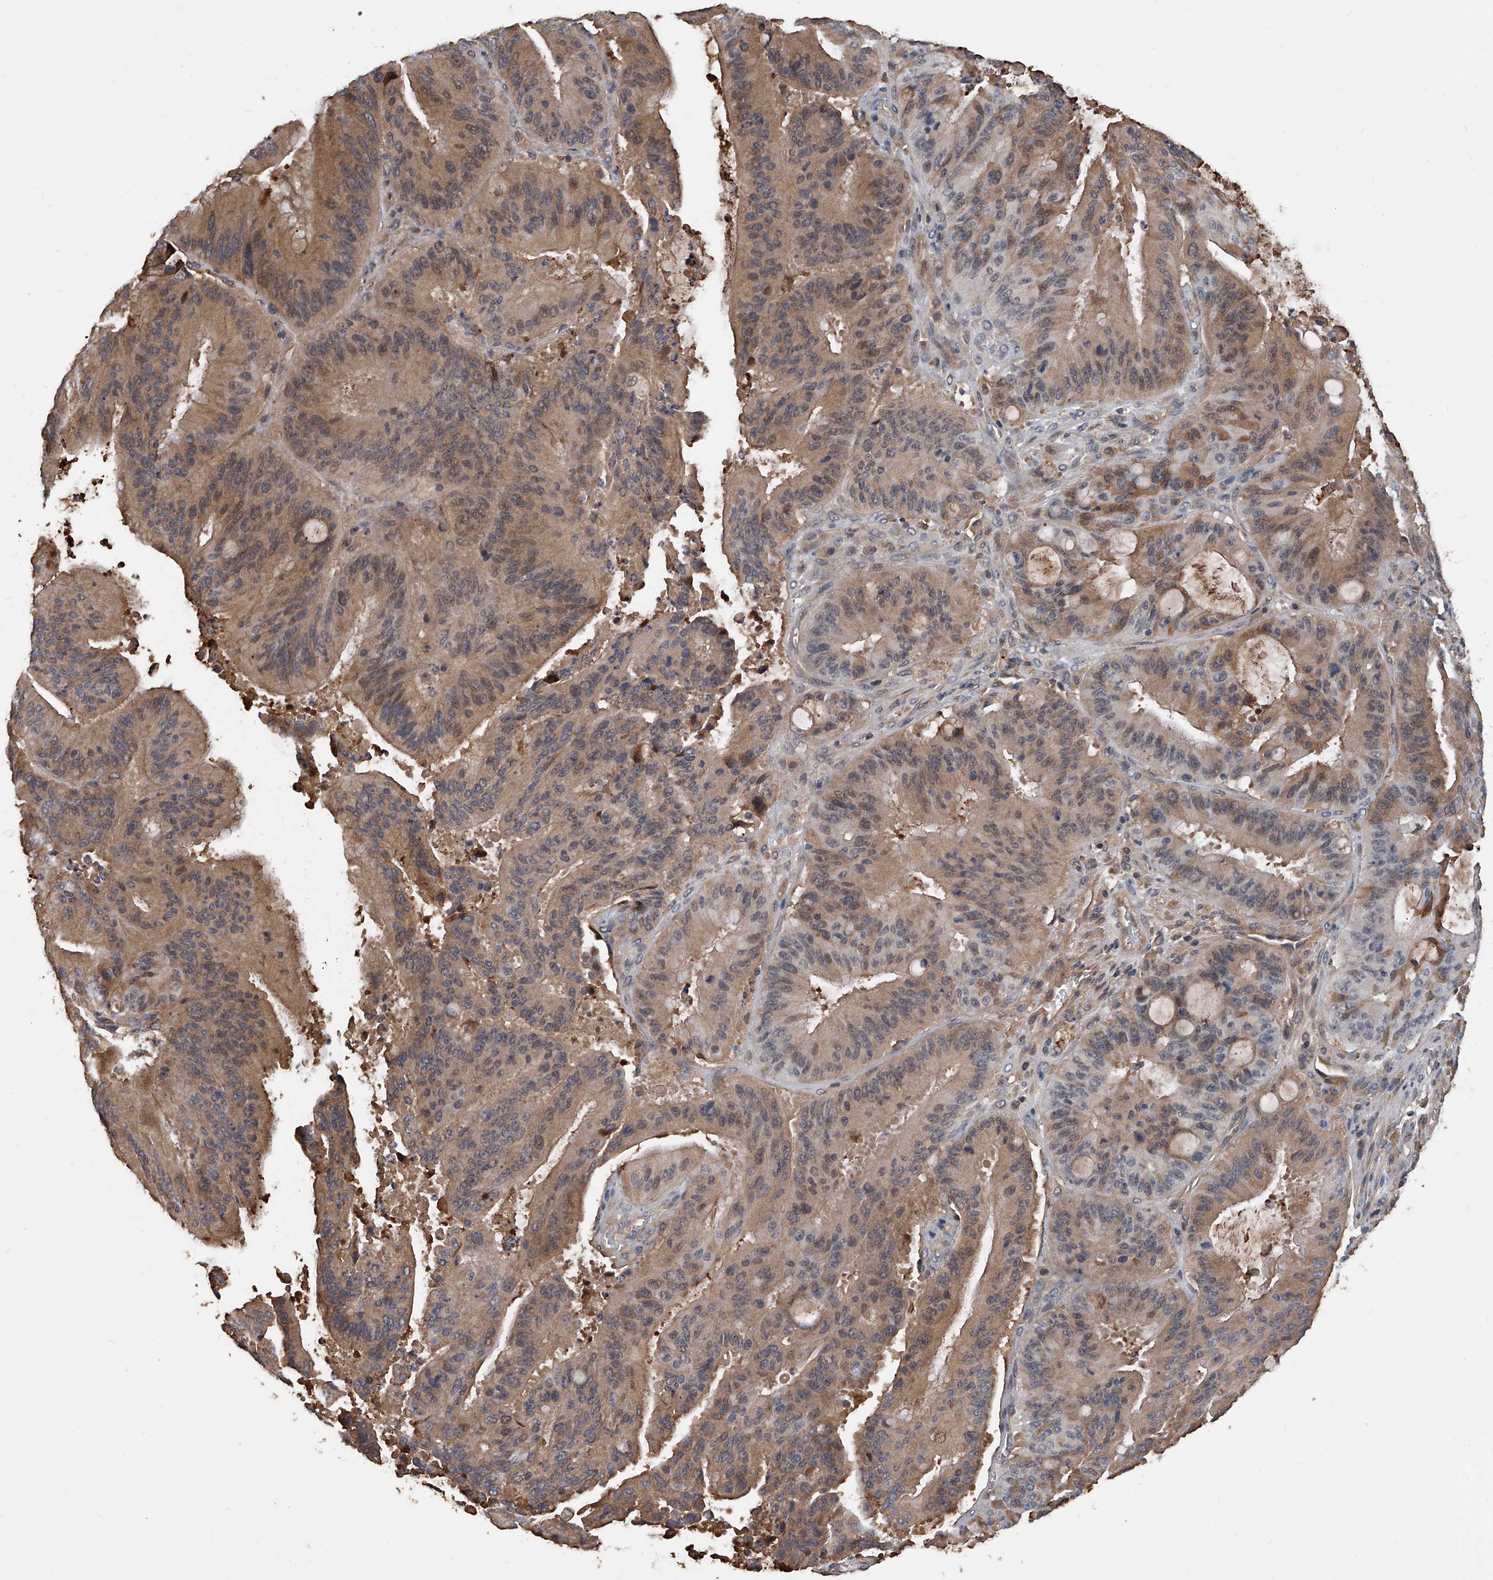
{"staining": {"intensity": "moderate", "quantity": ">75%", "location": "cytoplasmic/membranous,nuclear"}, "tissue": "liver cancer", "cell_type": "Tumor cells", "image_type": "cancer", "snomed": [{"axis": "morphology", "description": "Normal tissue, NOS"}, {"axis": "morphology", "description": "Cholangiocarcinoma"}, {"axis": "topography", "description": "Liver"}, {"axis": "topography", "description": "Peripheral nerve tissue"}], "caption": "Brown immunohistochemical staining in human liver cholangiocarcinoma displays moderate cytoplasmic/membranous and nuclear expression in about >75% of tumor cells.", "gene": "ZNF25", "patient": {"sex": "female", "age": 73}}